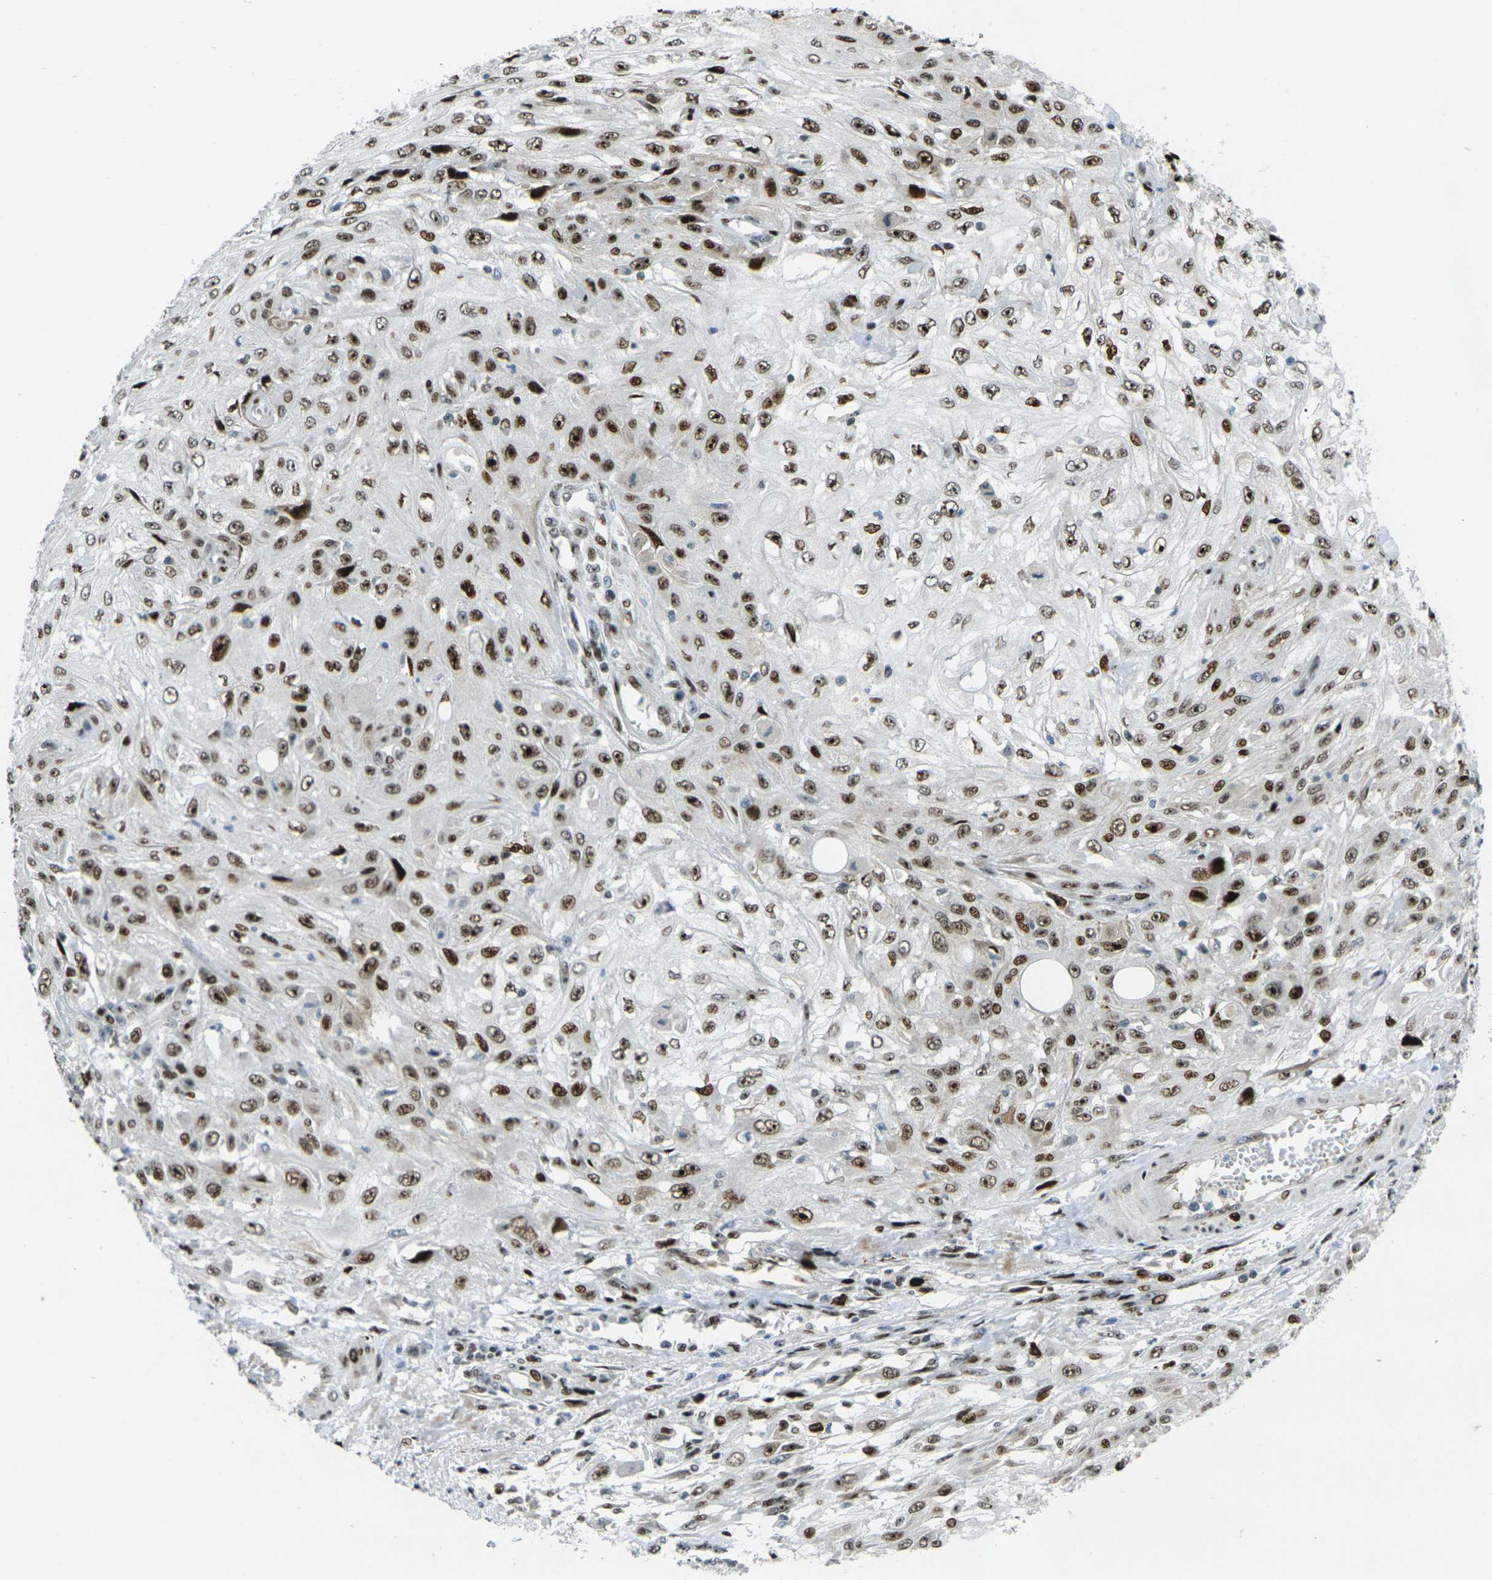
{"staining": {"intensity": "strong", "quantity": ">75%", "location": "nuclear"}, "tissue": "skin cancer", "cell_type": "Tumor cells", "image_type": "cancer", "snomed": [{"axis": "morphology", "description": "Squamous cell carcinoma, NOS"}, {"axis": "topography", "description": "Skin"}], "caption": "A brown stain labels strong nuclear expression of a protein in skin cancer tumor cells. The staining was performed using DAB (3,3'-diaminobenzidine) to visualize the protein expression in brown, while the nuclei were stained in blue with hematoxylin (Magnification: 20x).", "gene": "UBE2C", "patient": {"sex": "male", "age": 75}}